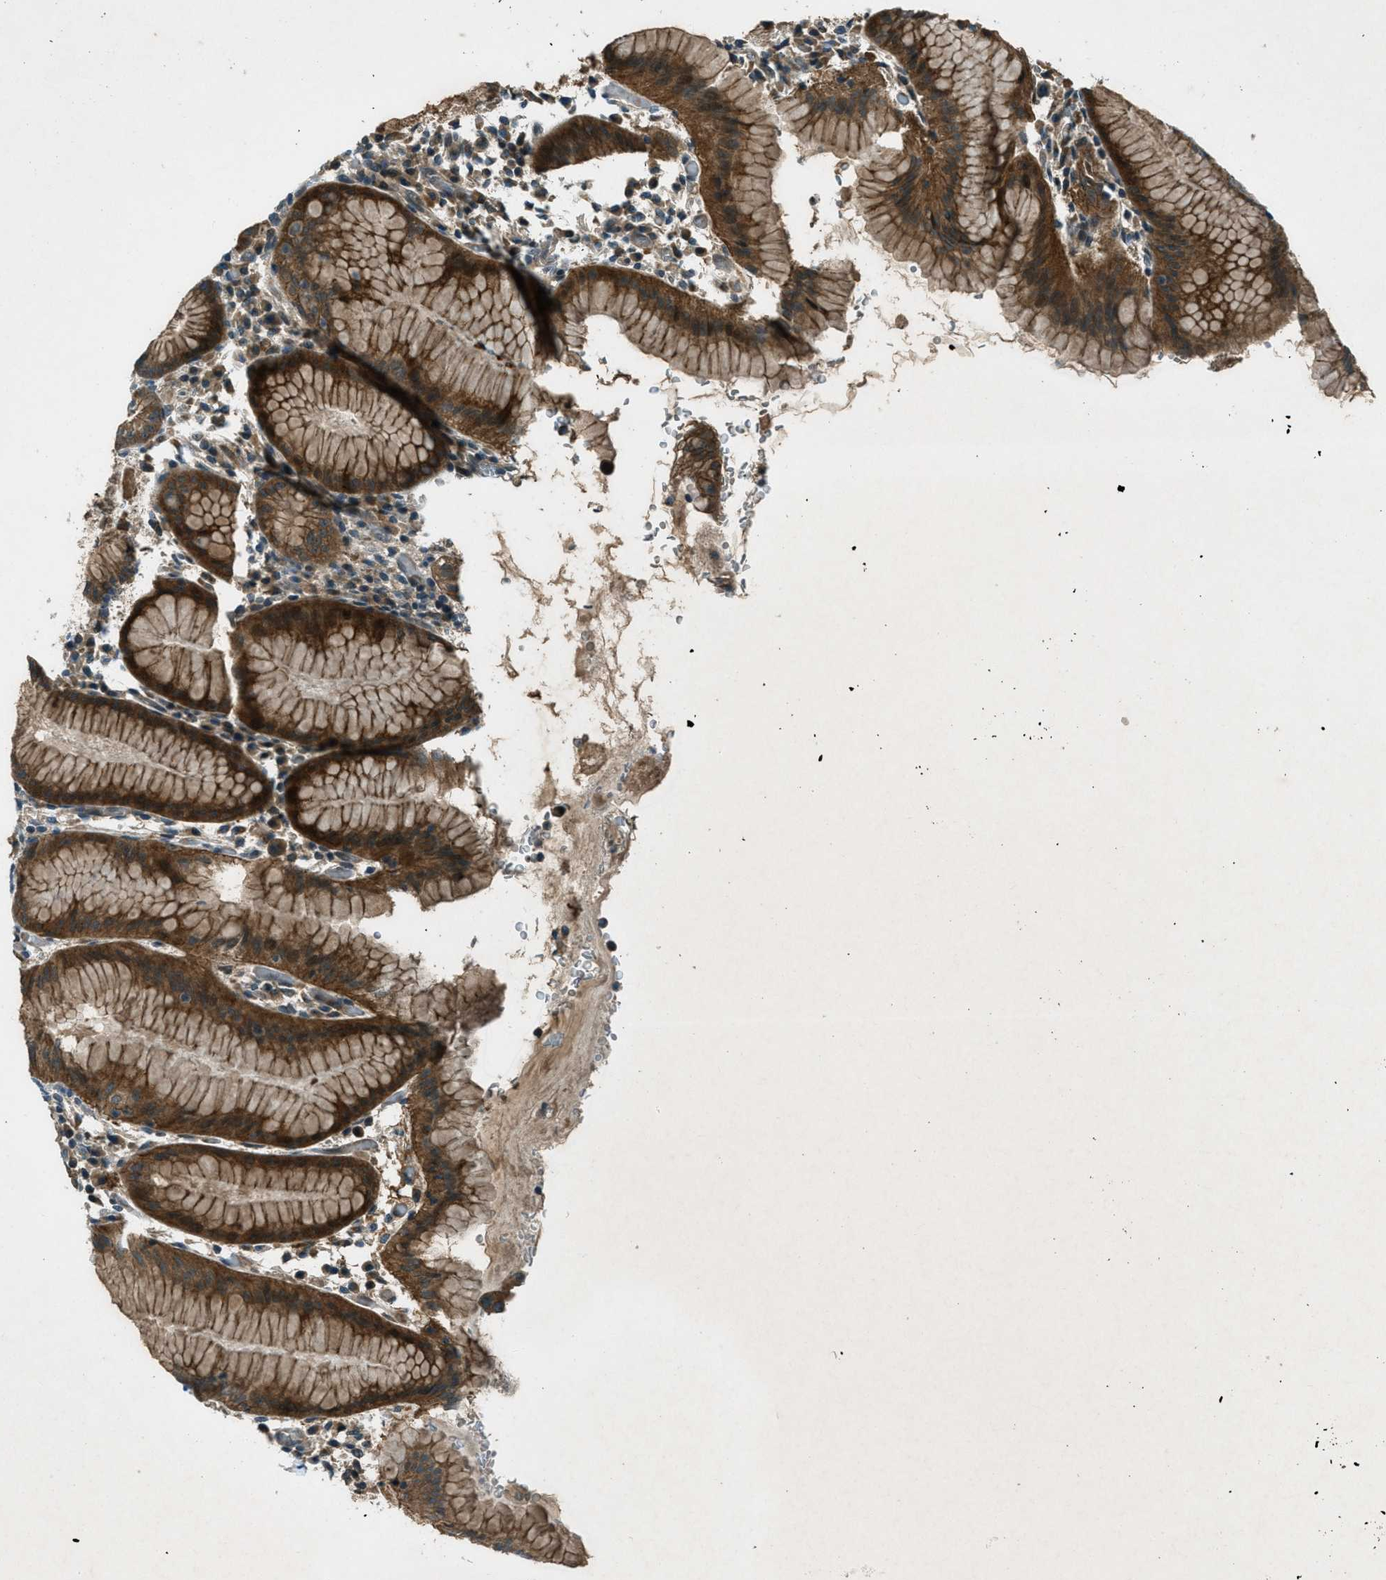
{"staining": {"intensity": "strong", "quantity": ">75%", "location": "cytoplasmic/membranous"}, "tissue": "stomach", "cell_type": "Glandular cells", "image_type": "normal", "snomed": [{"axis": "morphology", "description": "Normal tissue, NOS"}, {"axis": "topography", "description": "Stomach"}, {"axis": "topography", "description": "Stomach, lower"}], "caption": "DAB immunohistochemical staining of benign stomach demonstrates strong cytoplasmic/membranous protein positivity in approximately >75% of glandular cells.", "gene": "STK11", "patient": {"sex": "female", "age": 75}}